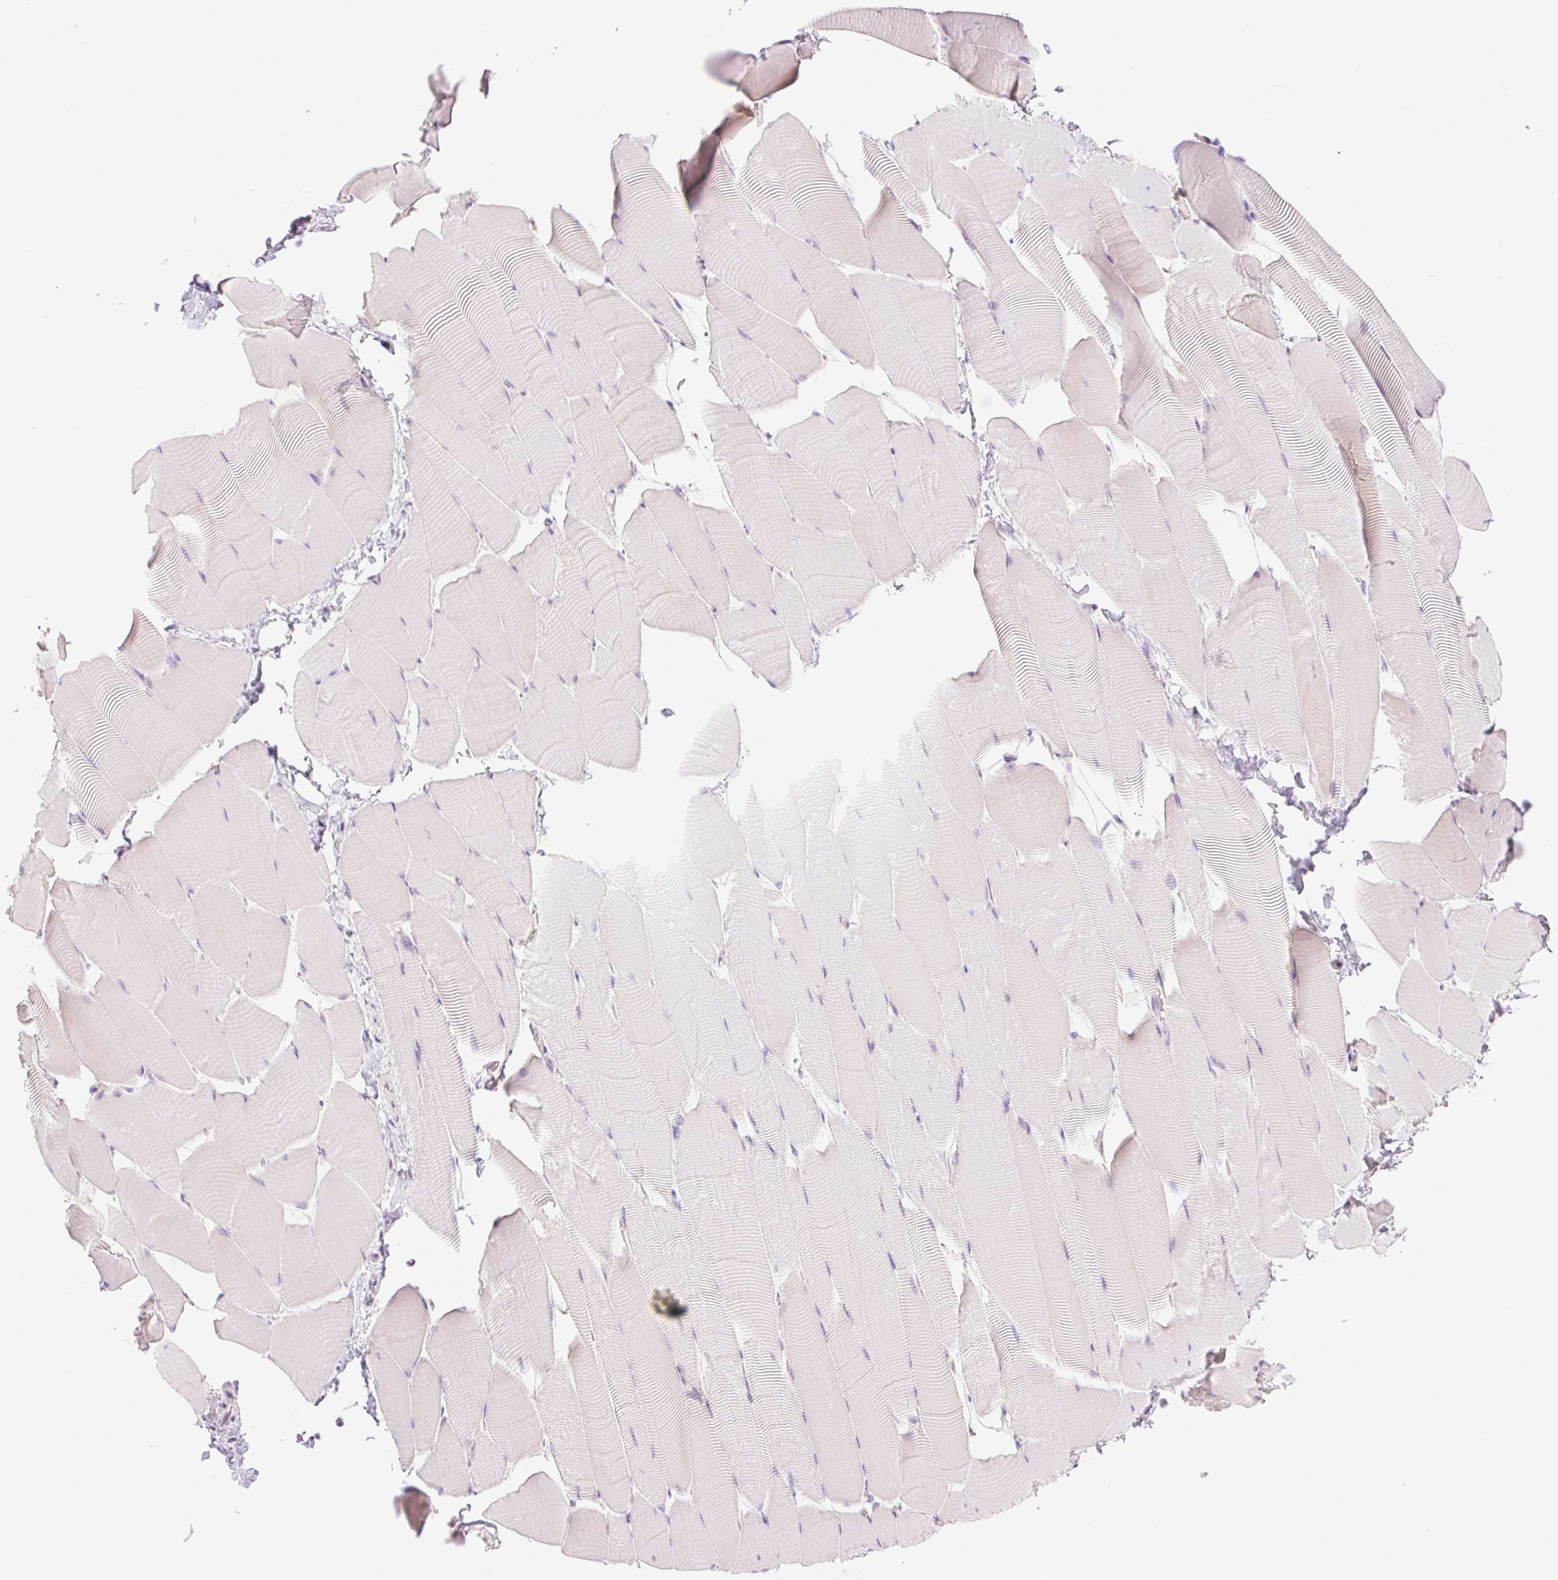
{"staining": {"intensity": "negative", "quantity": "none", "location": "none"}, "tissue": "skeletal muscle", "cell_type": "Myocytes", "image_type": "normal", "snomed": [{"axis": "morphology", "description": "Normal tissue, NOS"}, {"axis": "topography", "description": "Skeletal muscle"}], "caption": "This is an immunohistochemistry (IHC) micrograph of unremarkable skeletal muscle. There is no staining in myocytes.", "gene": "HEBP1", "patient": {"sex": "male", "age": 25}}